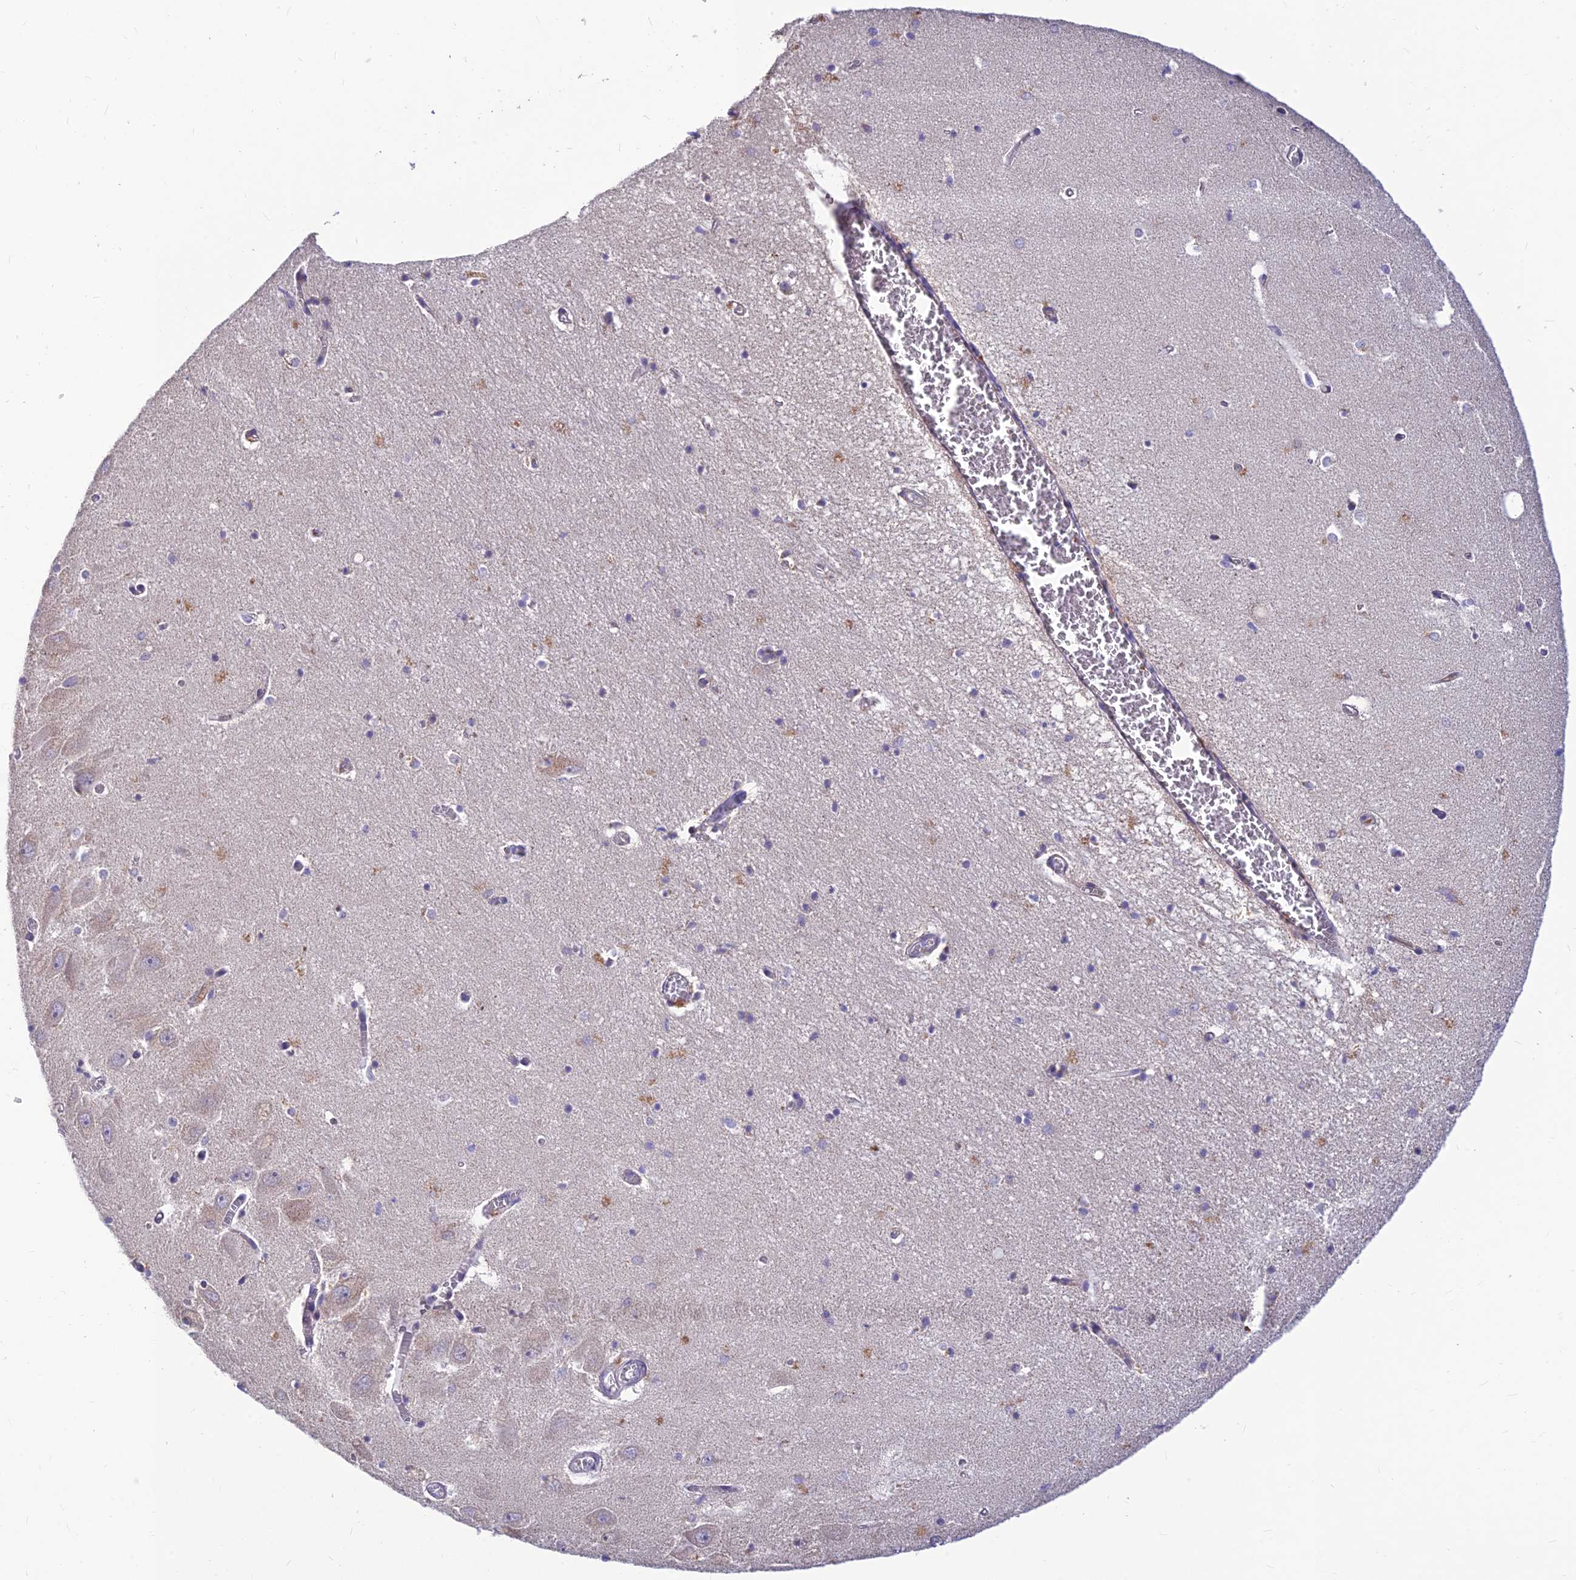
{"staining": {"intensity": "negative", "quantity": "none", "location": "none"}, "tissue": "hippocampus", "cell_type": "Glial cells", "image_type": "normal", "snomed": [{"axis": "morphology", "description": "Normal tissue, NOS"}, {"axis": "topography", "description": "Hippocampus"}], "caption": "Human hippocampus stained for a protein using immunohistochemistry (IHC) reveals no expression in glial cells.", "gene": "ASPDH", "patient": {"sex": "female", "age": 64}}